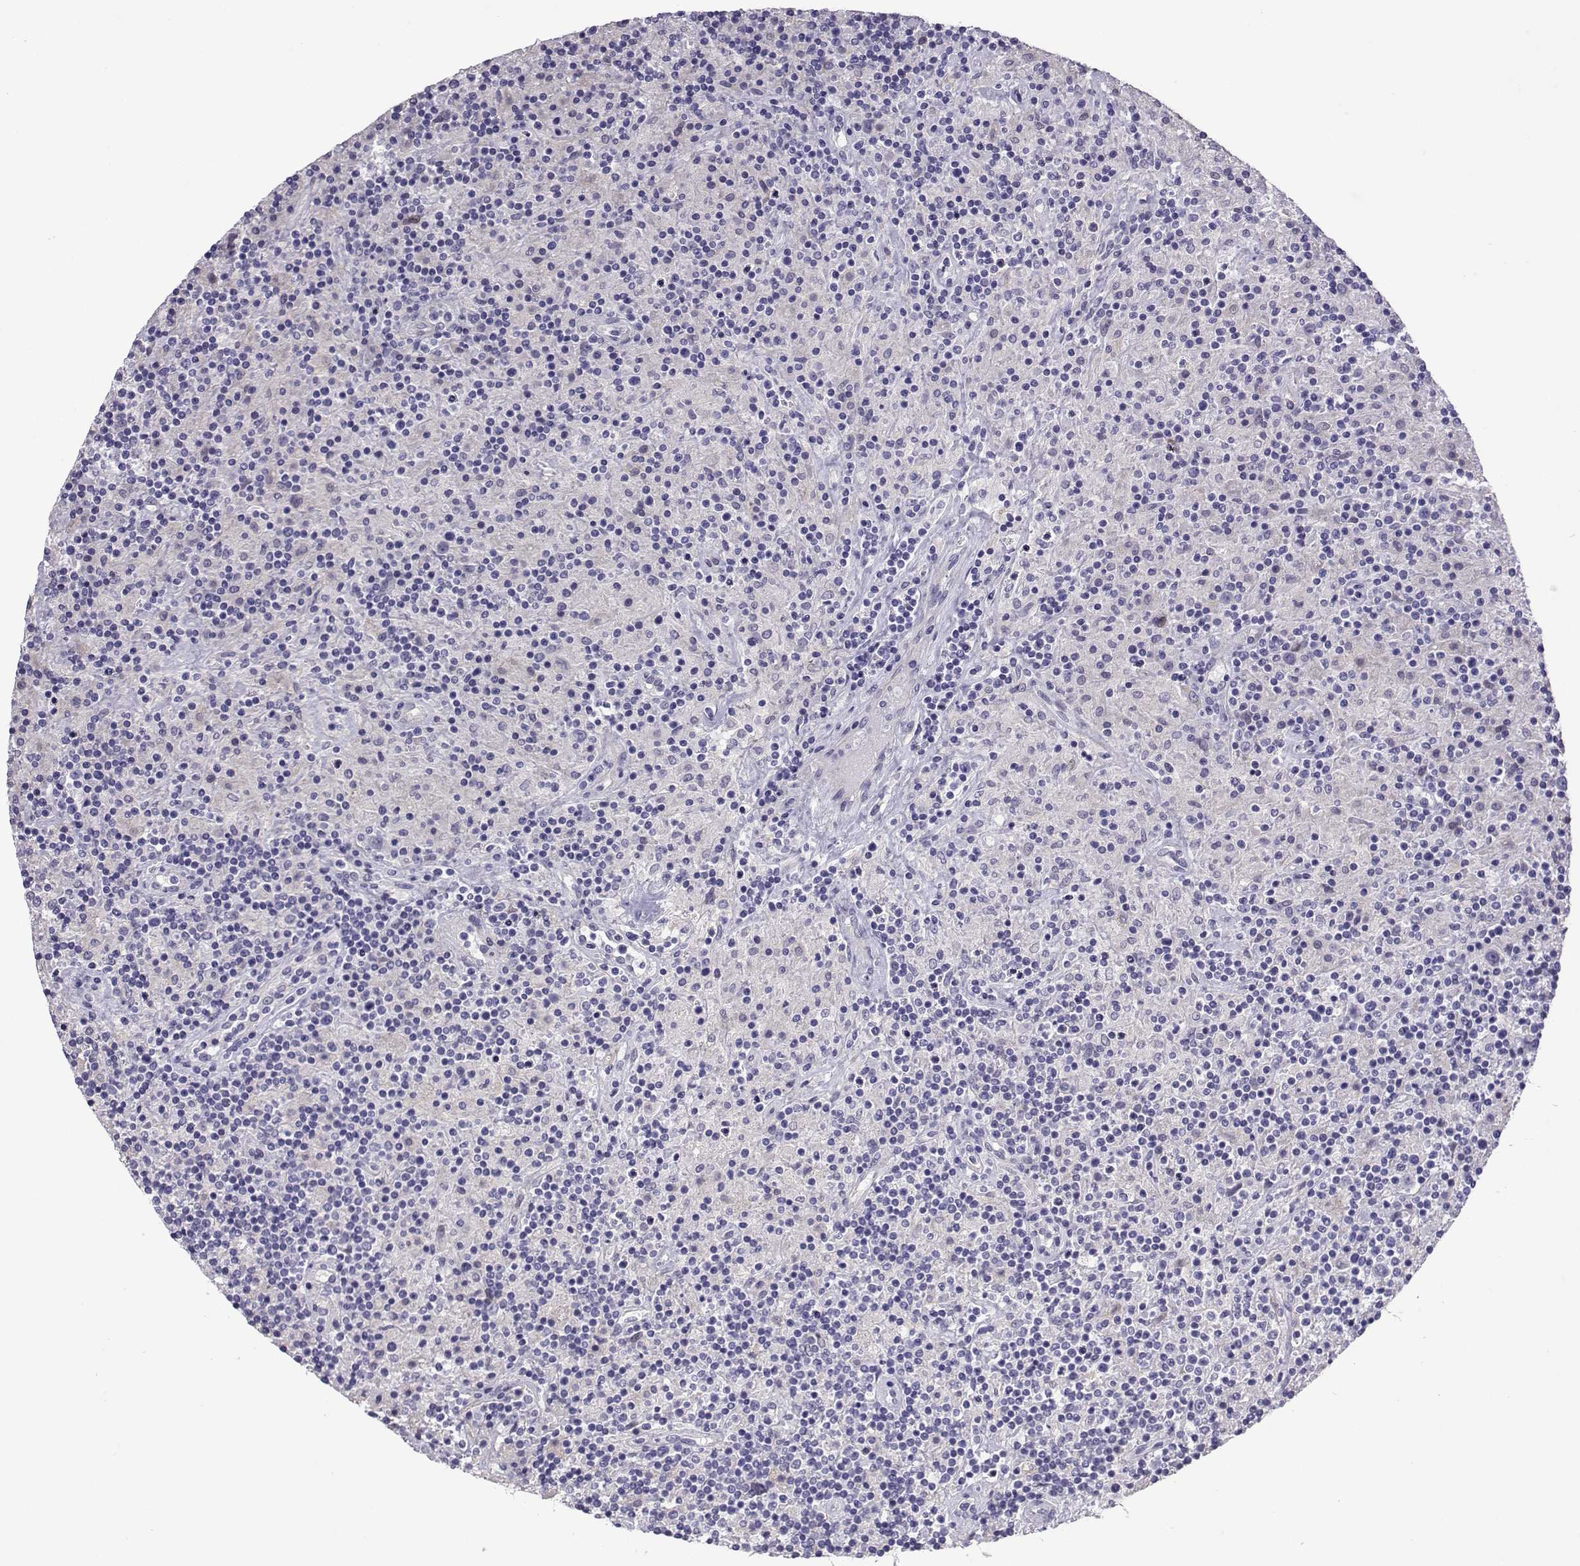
{"staining": {"intensity": "negative", "quantity": "none", "location": "none"}, "tissue": "lymphoma", "cell_type": "Tumor cells", "image_type": "cancer", "snomed": [{"axis": "morphology", "description": "Hodgkin's disease, NOS"}, {"axis": "topography", "description": "Lymph node"}], "caption": "Immunohistochemistry histopathology image of neoplastic tissue: human Hodgkin's disease stained with DAB (3,3'-diaminobenzidine) demonstrates no significant protein expression in tumor cells.", "gene": "CFAP70", "patient": {"sex": "male", "age": 70}}